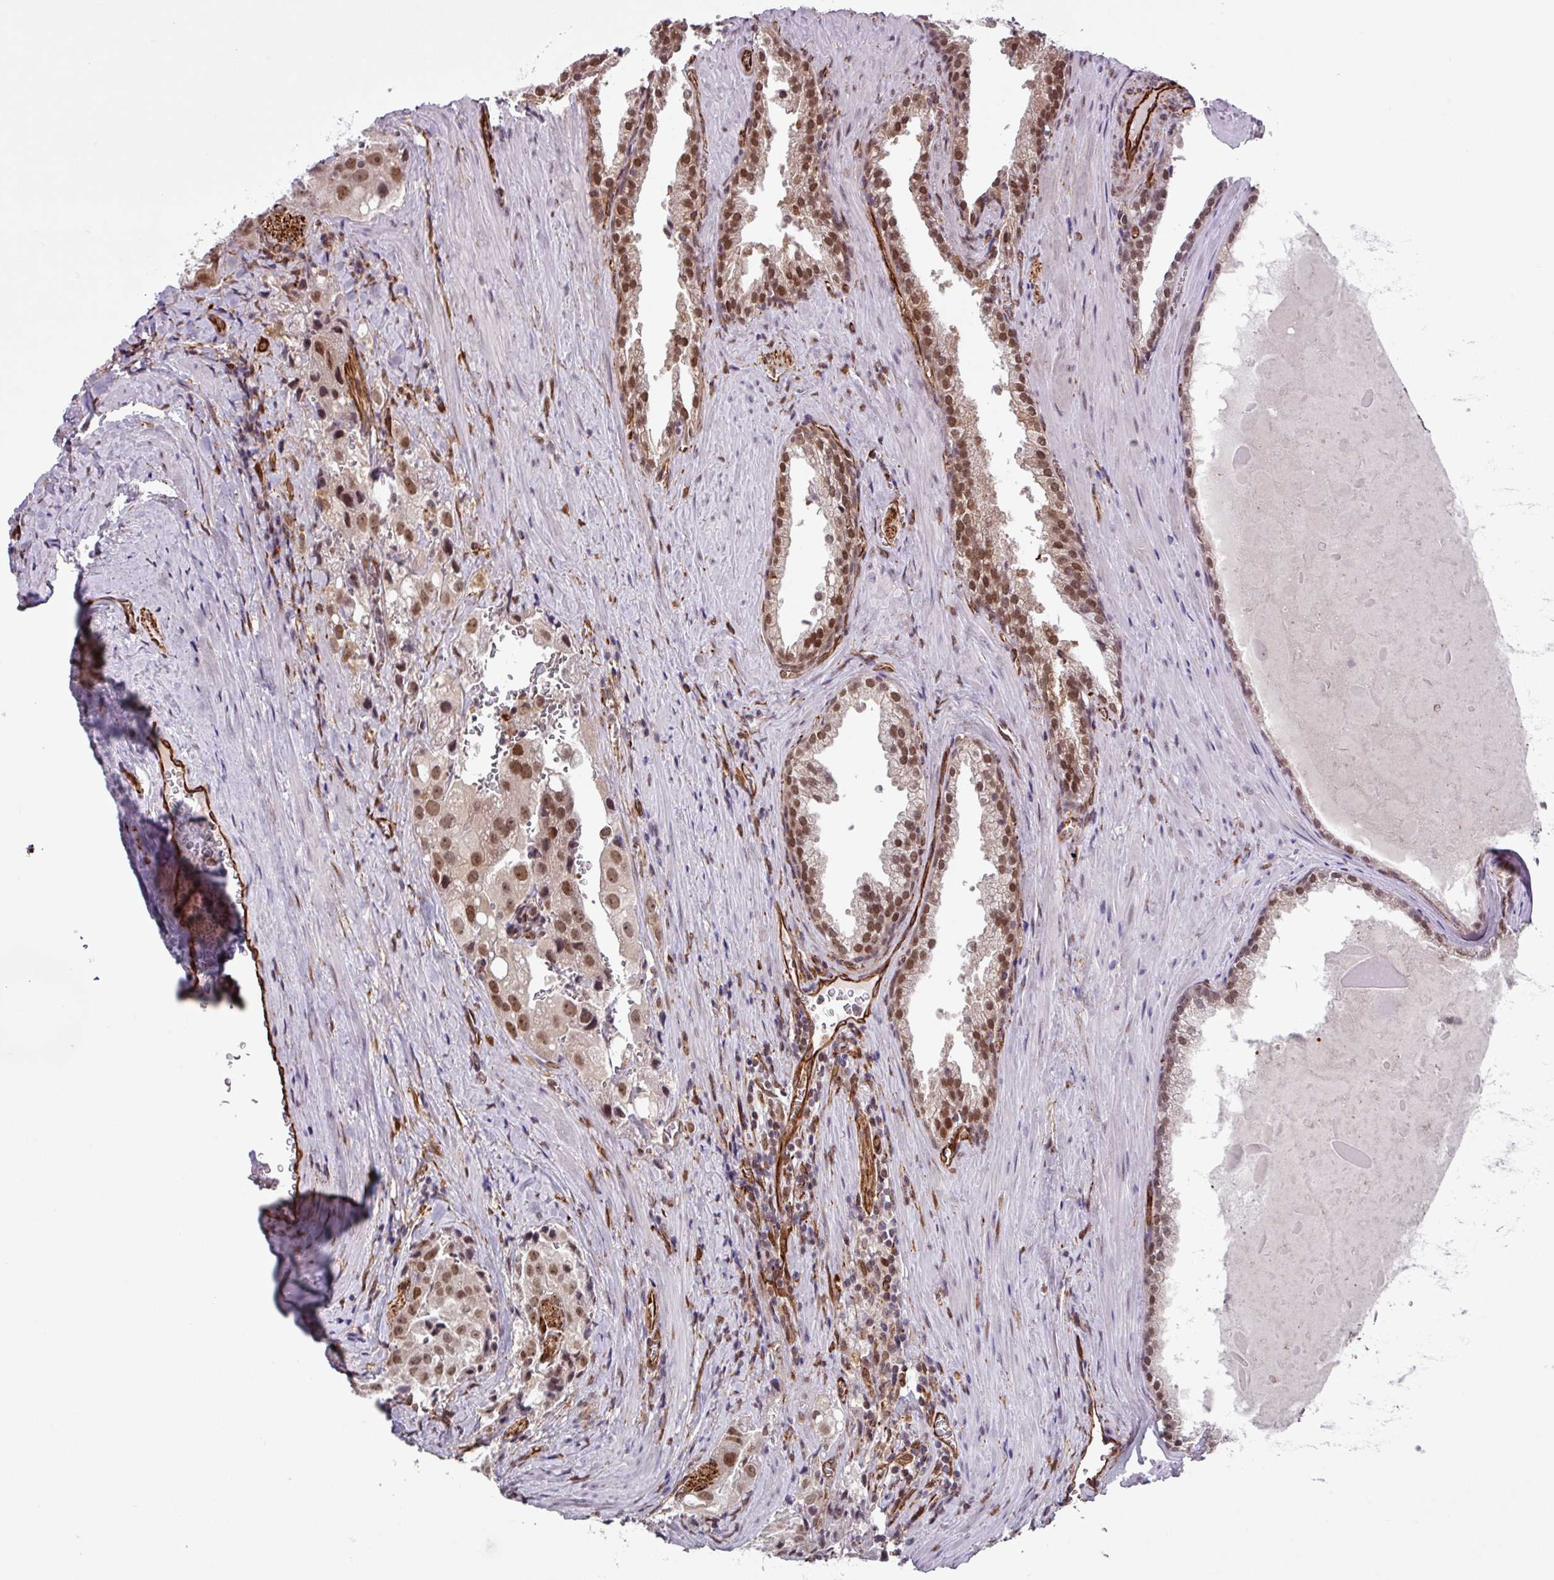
{"staining": {"intensity": "moderate", "quantity": ">75%", "location": "nuclear"}, "tissue": "prostate cancer", "cell_type": "Tumor cells", "image_type": "cancer", "snomed": [{"axis": "morphology", "description": "Adenocarcinoma, High grade"}, {"axis": "topography", "description": "Prostate"}], "caption": "Prostate high-grade adenocarcinoma stained for a protein (brown) displays moderate nuclear positive expression in about >75% of tumor cells.", "gene": "CHD3", "patient": {"sex": "male", "age": 68}}